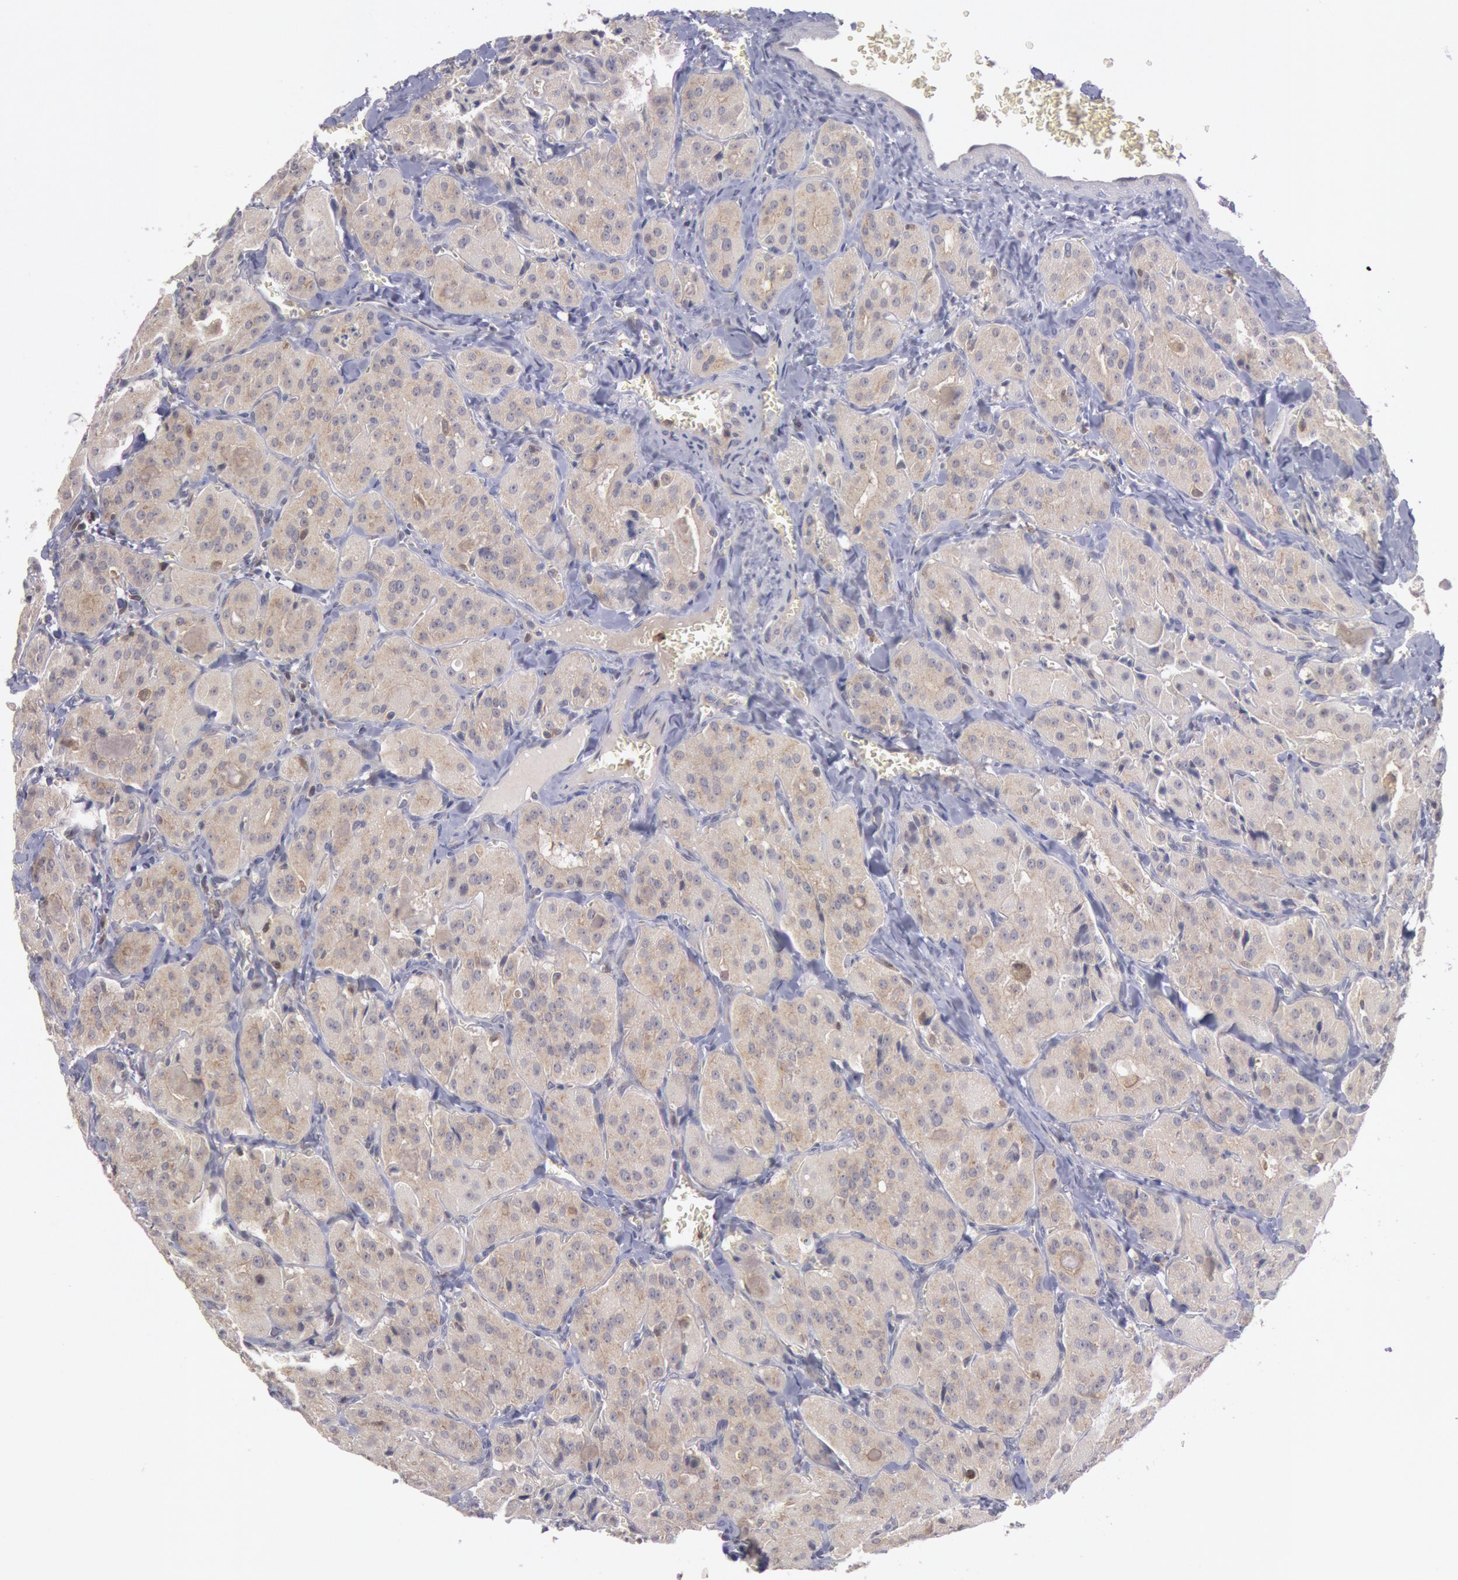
{"staining": {"intensity": "weak", "quantity": "25%-75%", "location": "cytoplasmic/membranous"}, "tissue": "thyroid cancer", "cell_type": "Tumor cells", "image_type": "cancer", "snomed": [{"axis": "morphology", "description": "Carcinoma, NOS"}, {"axis": "topography", "description": "Thyroid gland"}], "caption": "Brown immunohistochemical staining in human thyroid cancer (carcinoma) reveals weak cytoplasmic/membranous expression in about 25%-75% of tumor cells. (IHC, brightfield microscopy, high magnification).", "gene": "PLA2G6", "patient": {"sex": "male", "age": 76}}